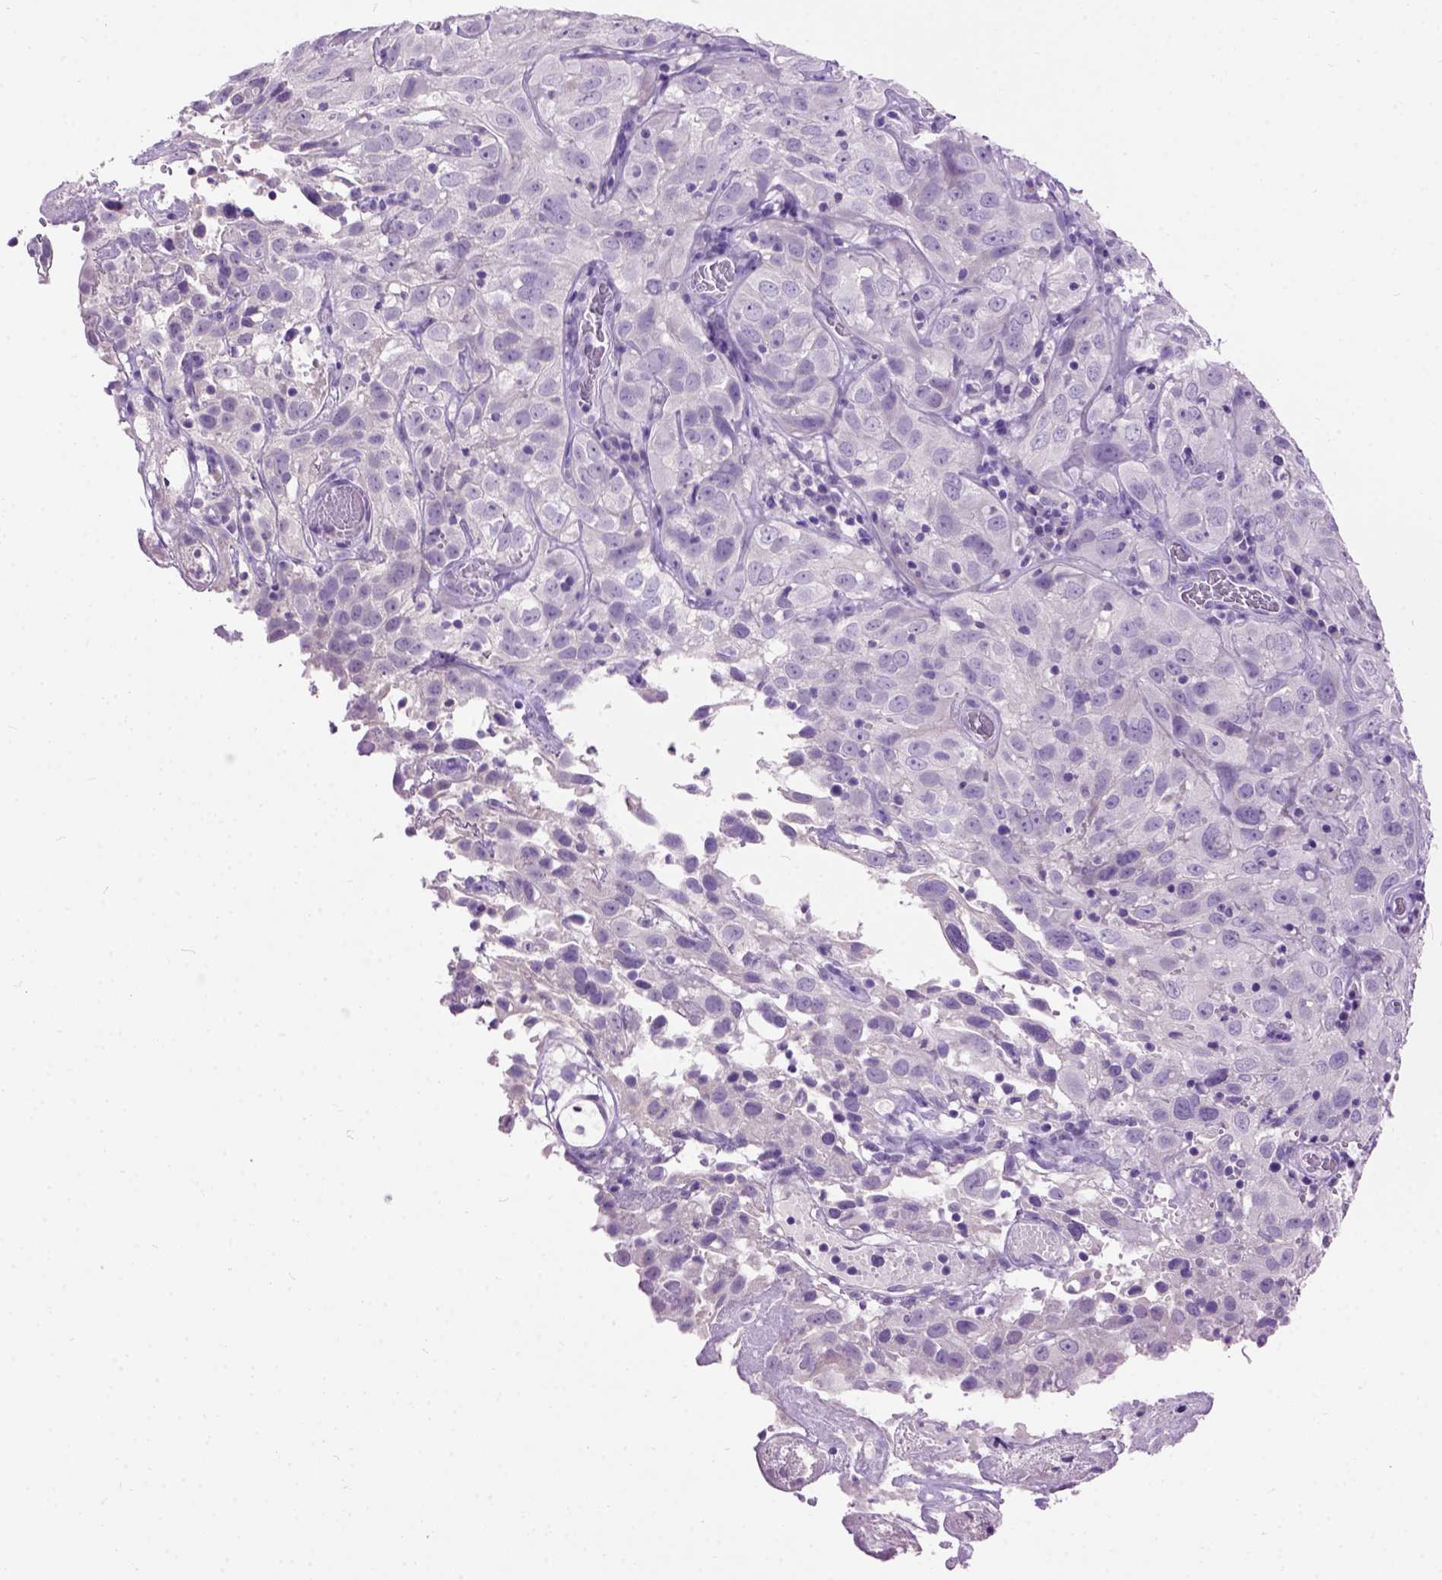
{"staining": {"intensity": "negative", "quantity": "none", "location": "none"}, "tissue": "cervical cancer", "cell_type": "Tumor cells", "image_type": "cancer", "snomed": [{"axis": "morphology", "description": "Squamous cell carcinoma, NOS"}, {"axis": "topography", "description": "Cervix"}], "caption": "Immunohistochemistry (IHC) image of neoplastic tissue: human cervical cancer (squamous cell carcinoma) stained with DAB (3,3'-diaminobenzidine) exhibits no significant protein positivity in tumor cells. (DAB (3,3'-diaminobenzidine) immunohistochemistry (IHC), high magnification).", "gene": "MAPT", "patient": {"sex": "female", "age": 32}}